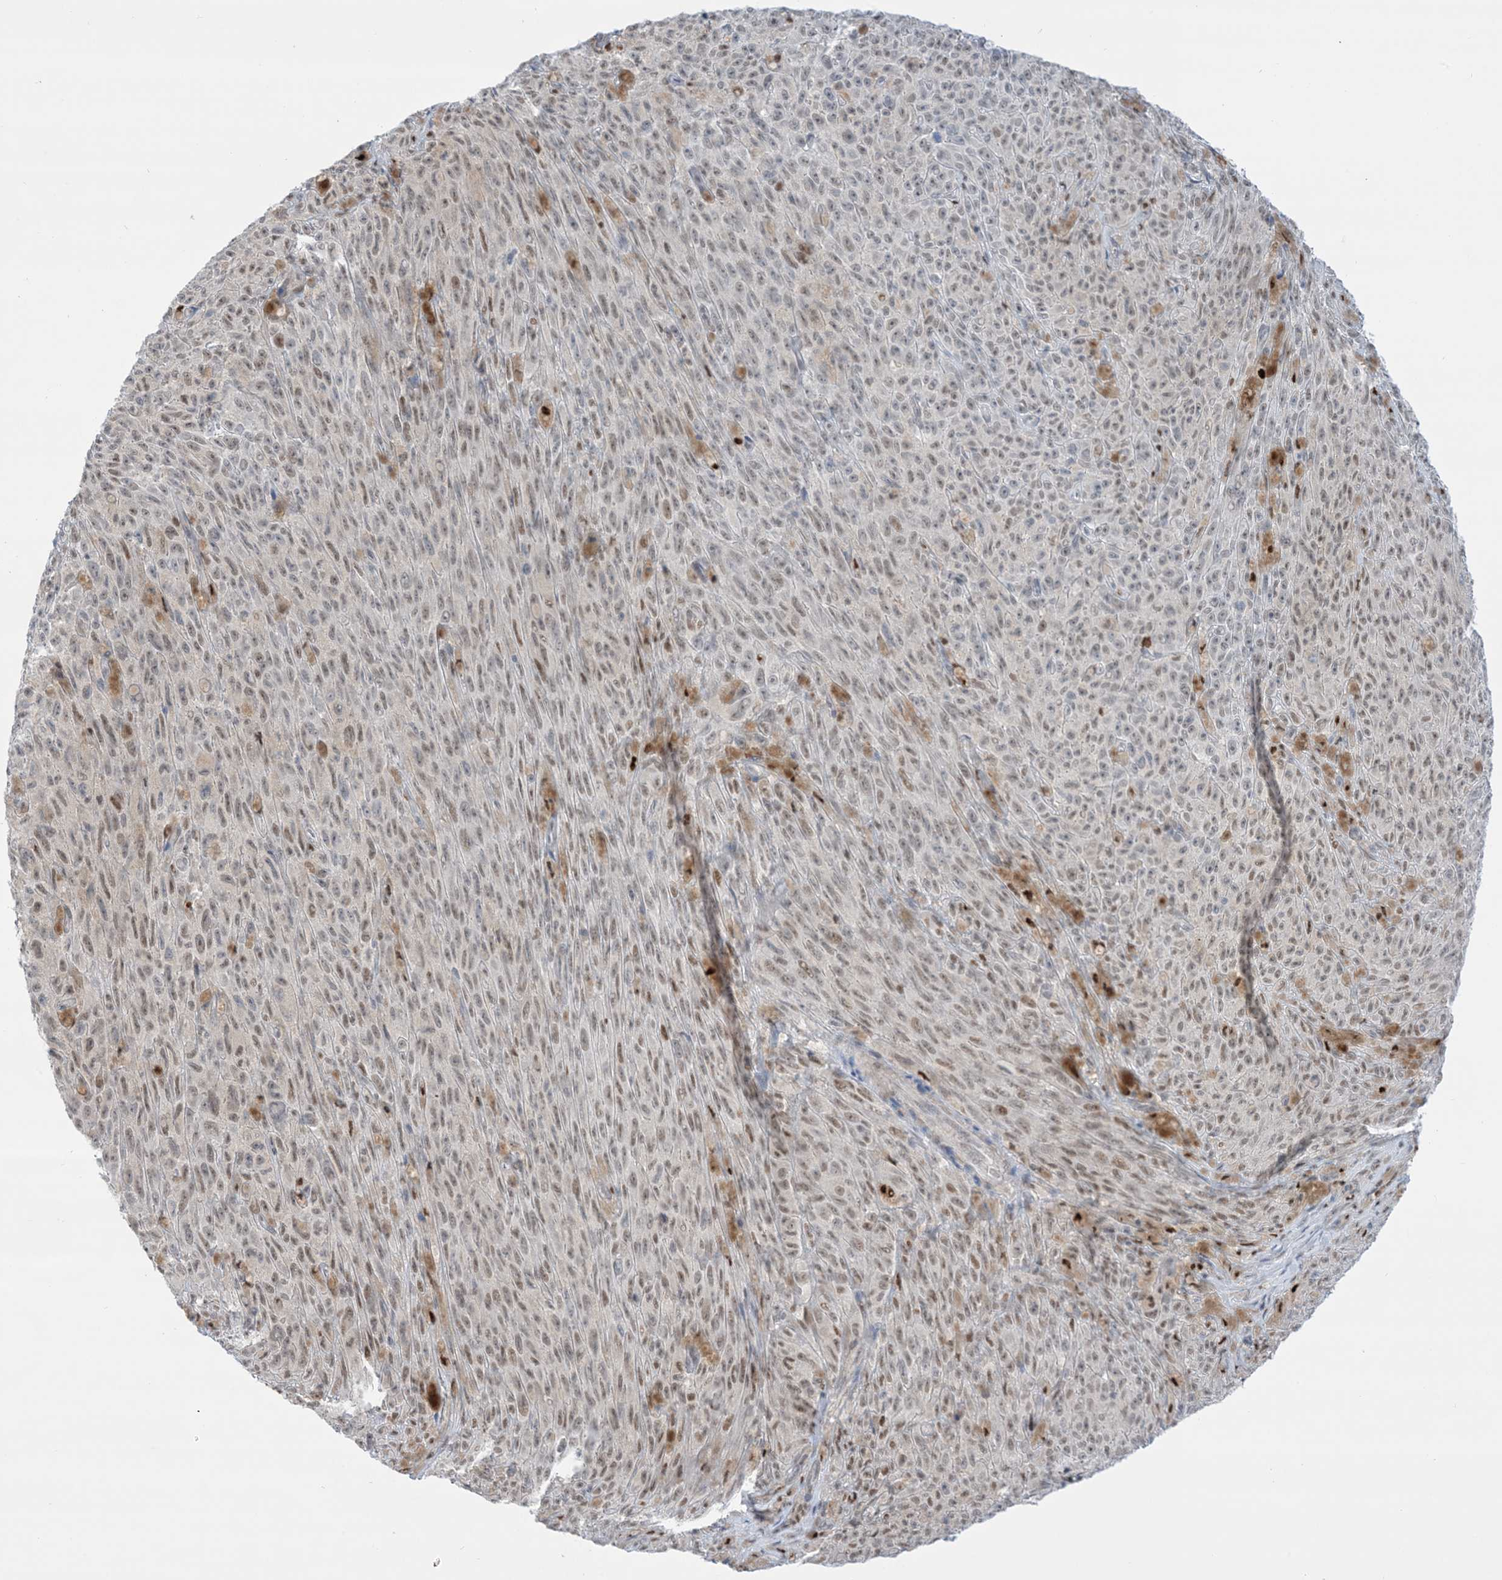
{"staining": {"intensity": "weak", "quantity": "25%-75%", "location": "nuclear"}, "tissue": "melanoma", "cell_type": "Tumor cells", "image_type": "cancer", "snomed": [{"axis": "morphology", "description": "Malignant melanoma, NOS"}, {"axis": "topography", "description": "Skin"}], "caption": "A low amount of weak nuclear staining is present in about 25%-75% of tumor cells in melanoma tissue.", "gene": "TFPT", "patient": {"sex": "female", "age": 82}}